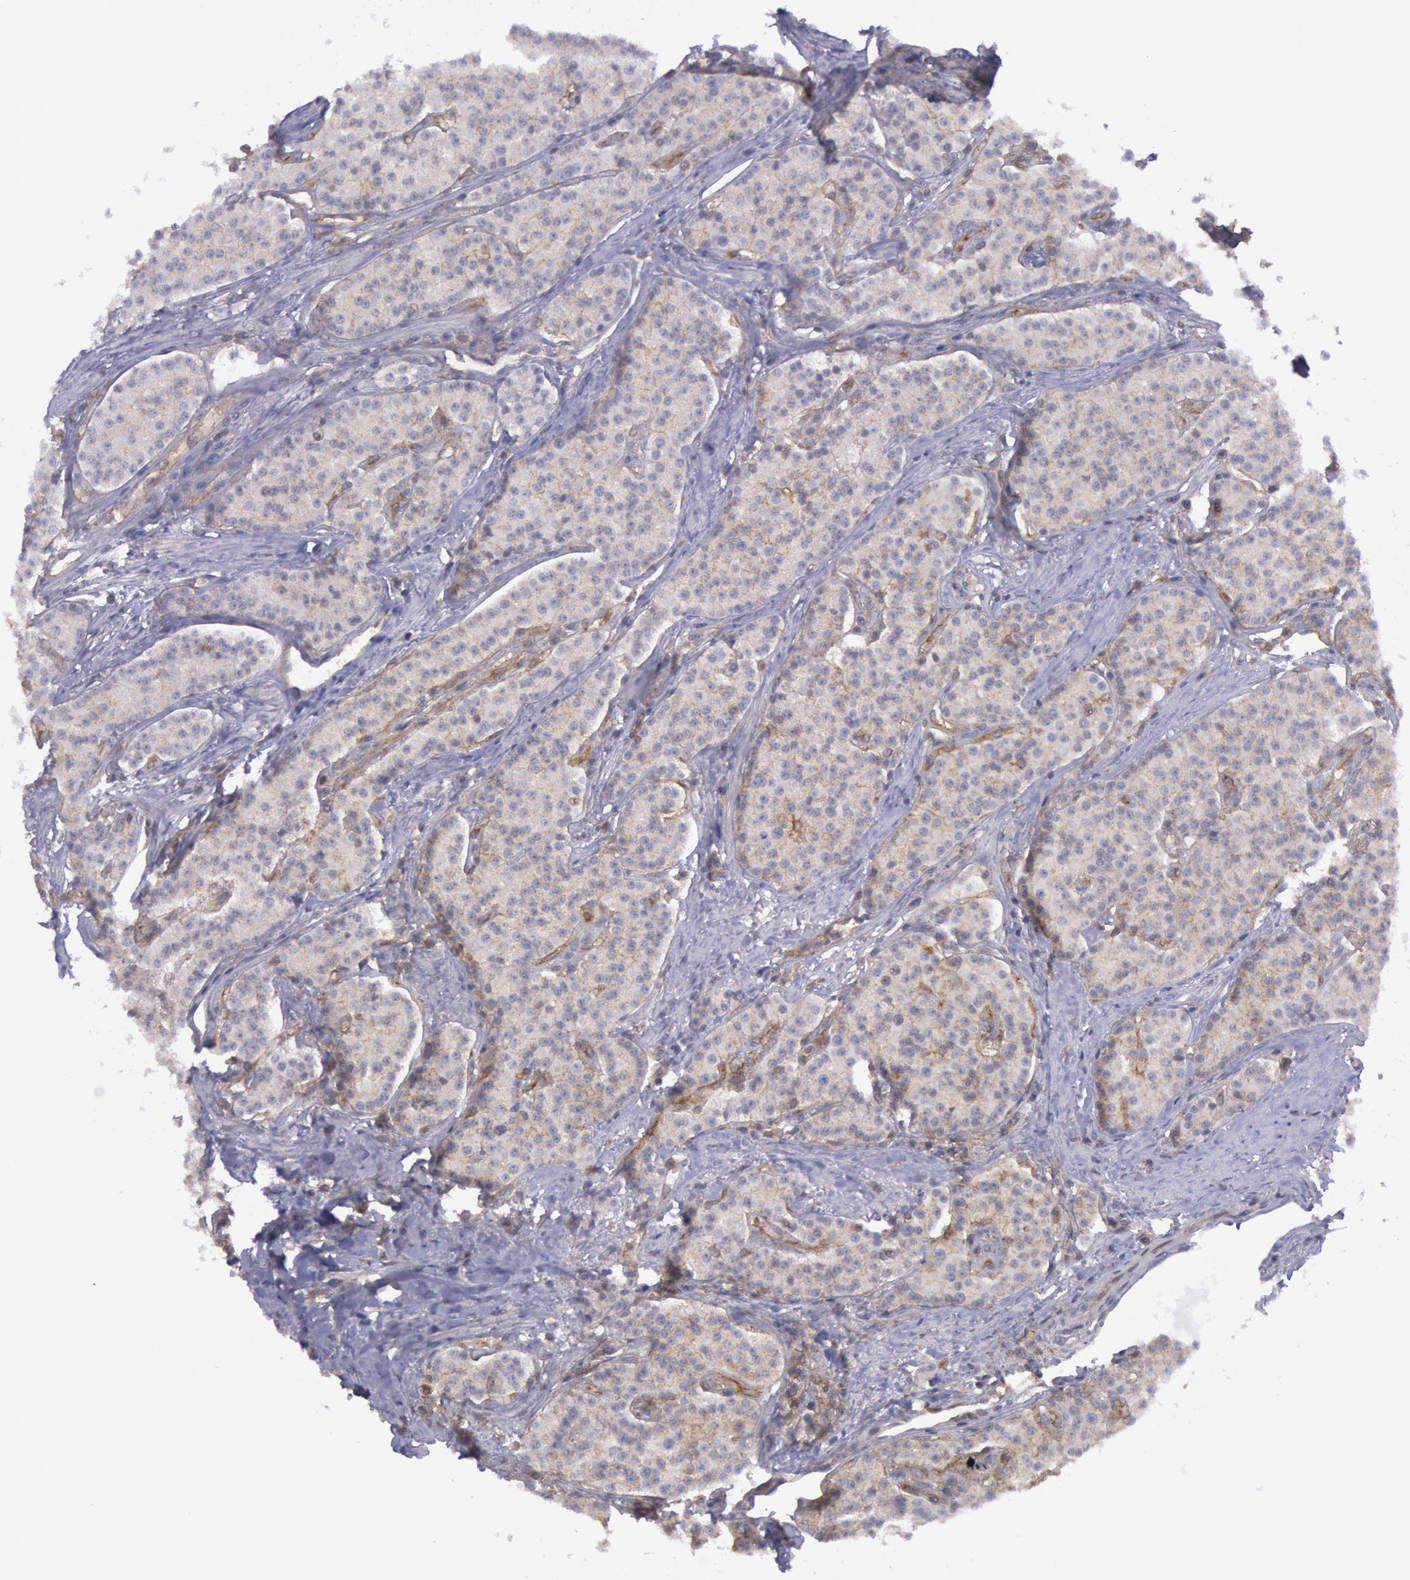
{"staining": {"intensity": "weak", "quantity": "25%-75%", "location": "cytoplasmic/membranous"}, "tissue": "carcinoid", "cell_type": "Tumor cells", "image_type": "cancer", "snomed": [{"axis": "morphology", "description": "Carcinoid, malignant, NOS"}, {"axis": "topography", "description": "Stomach"}], "caption": "A high-resolution image shows immunohistochemistry (IHC) staining of carcinoid, which shows weak cytoplasmic/membranous expression in about 25%-75% of tumor cells. Using DAB (3,3'-diaminobenzidine) (brown) and hematoxylin (blue) stains, captured at high magnification using brightfield microscopy.", "gene": "STX4", "patient": {"sex": "female", "age": 76}}